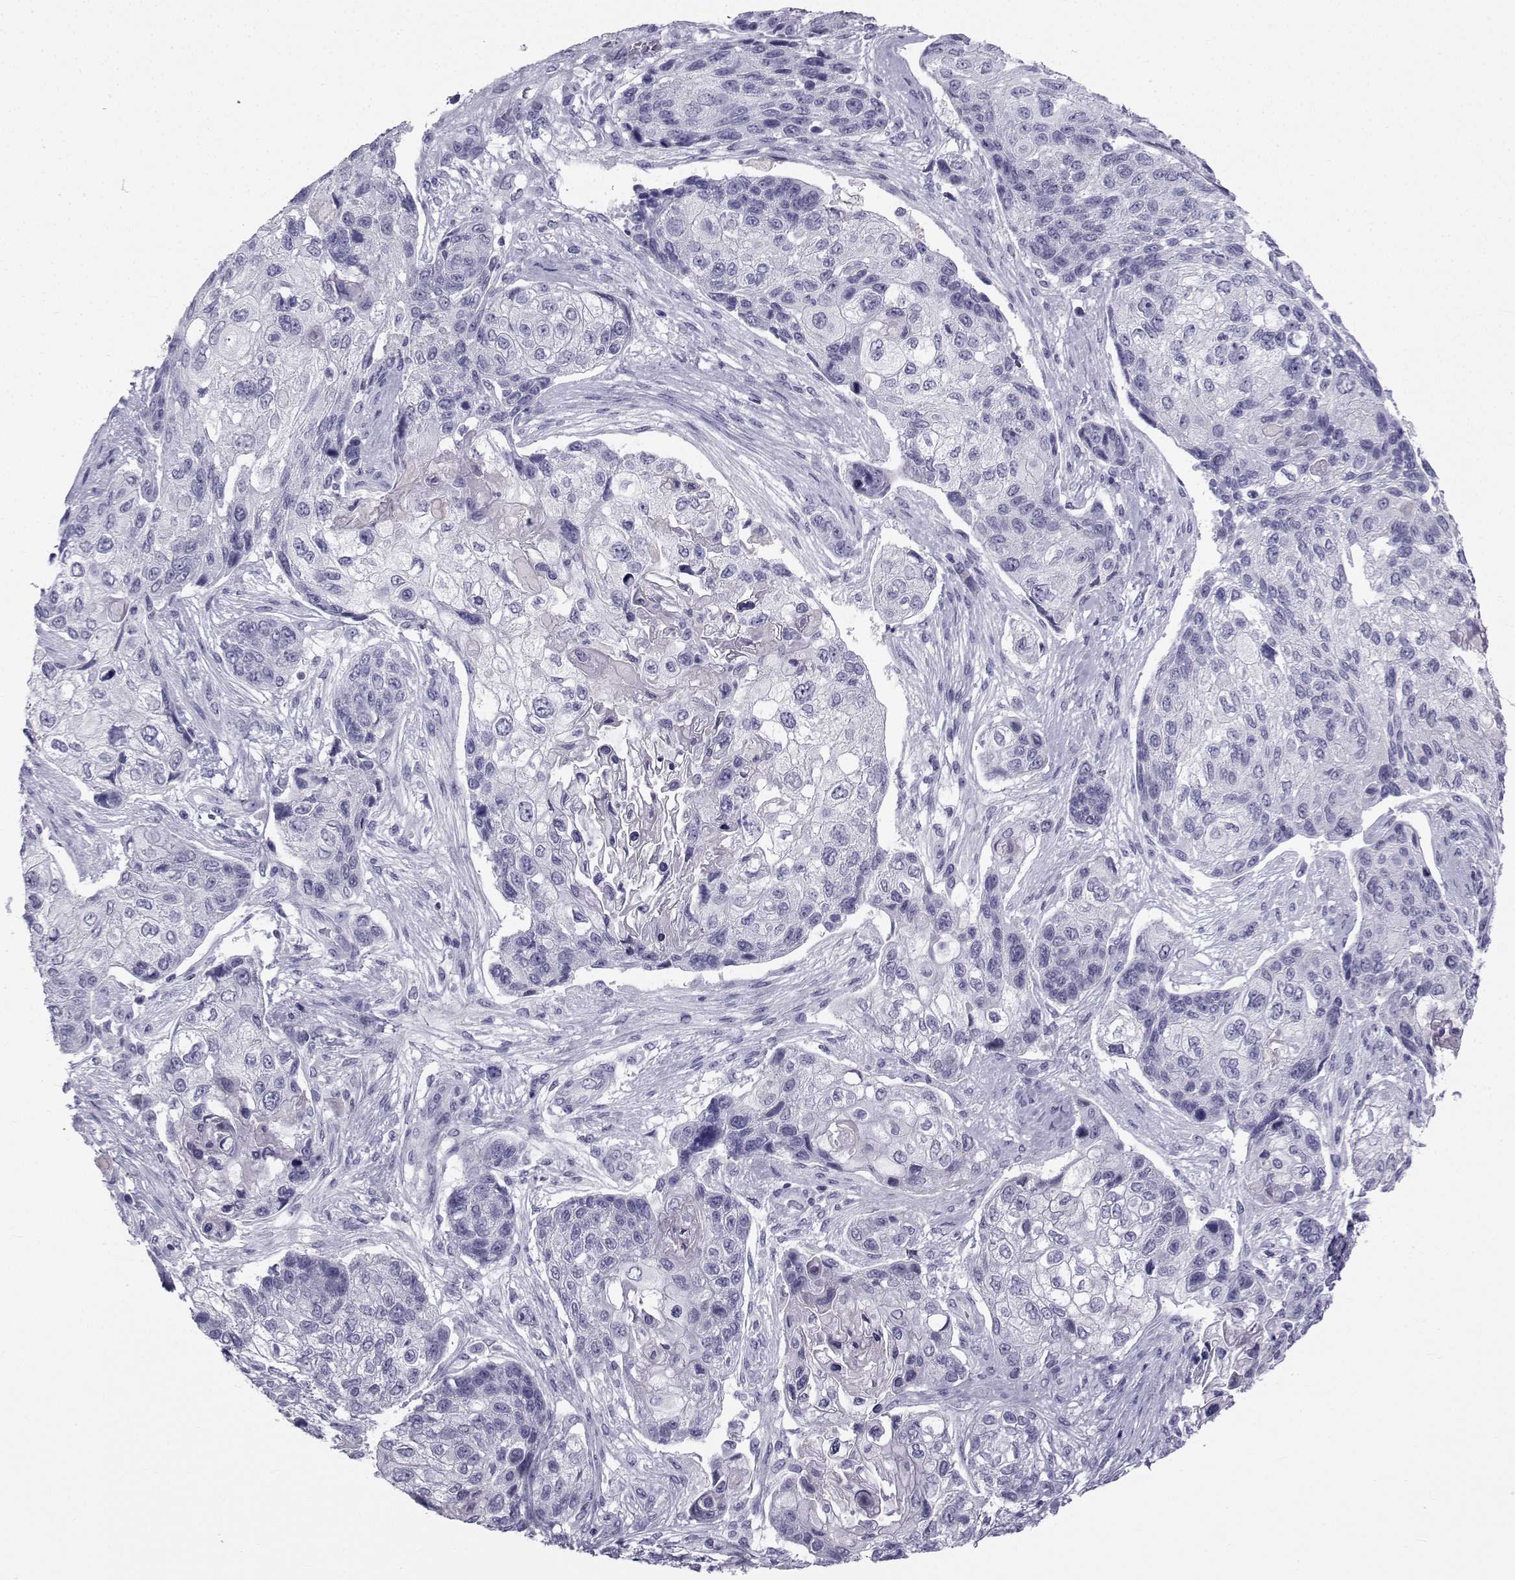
{"staining": {"intensity": "negative", "quantity": "none", "location": "none"}, "tissue": "lung cancer", "cell_type": "Tumor cells", "image_type": "cancer", "snomed": [{"axis": "morphology", "description": "Squamous cell carcinoma, NOS"}, {"axis": "topography", "description": "Lung"}], "caption": "Protein analysis of lung cancer (squamous cell carcinoma) shows no significant positivity in tumor cells.", "gene": "SPANXD", "patient": {"sex": "male", "age": 69}}